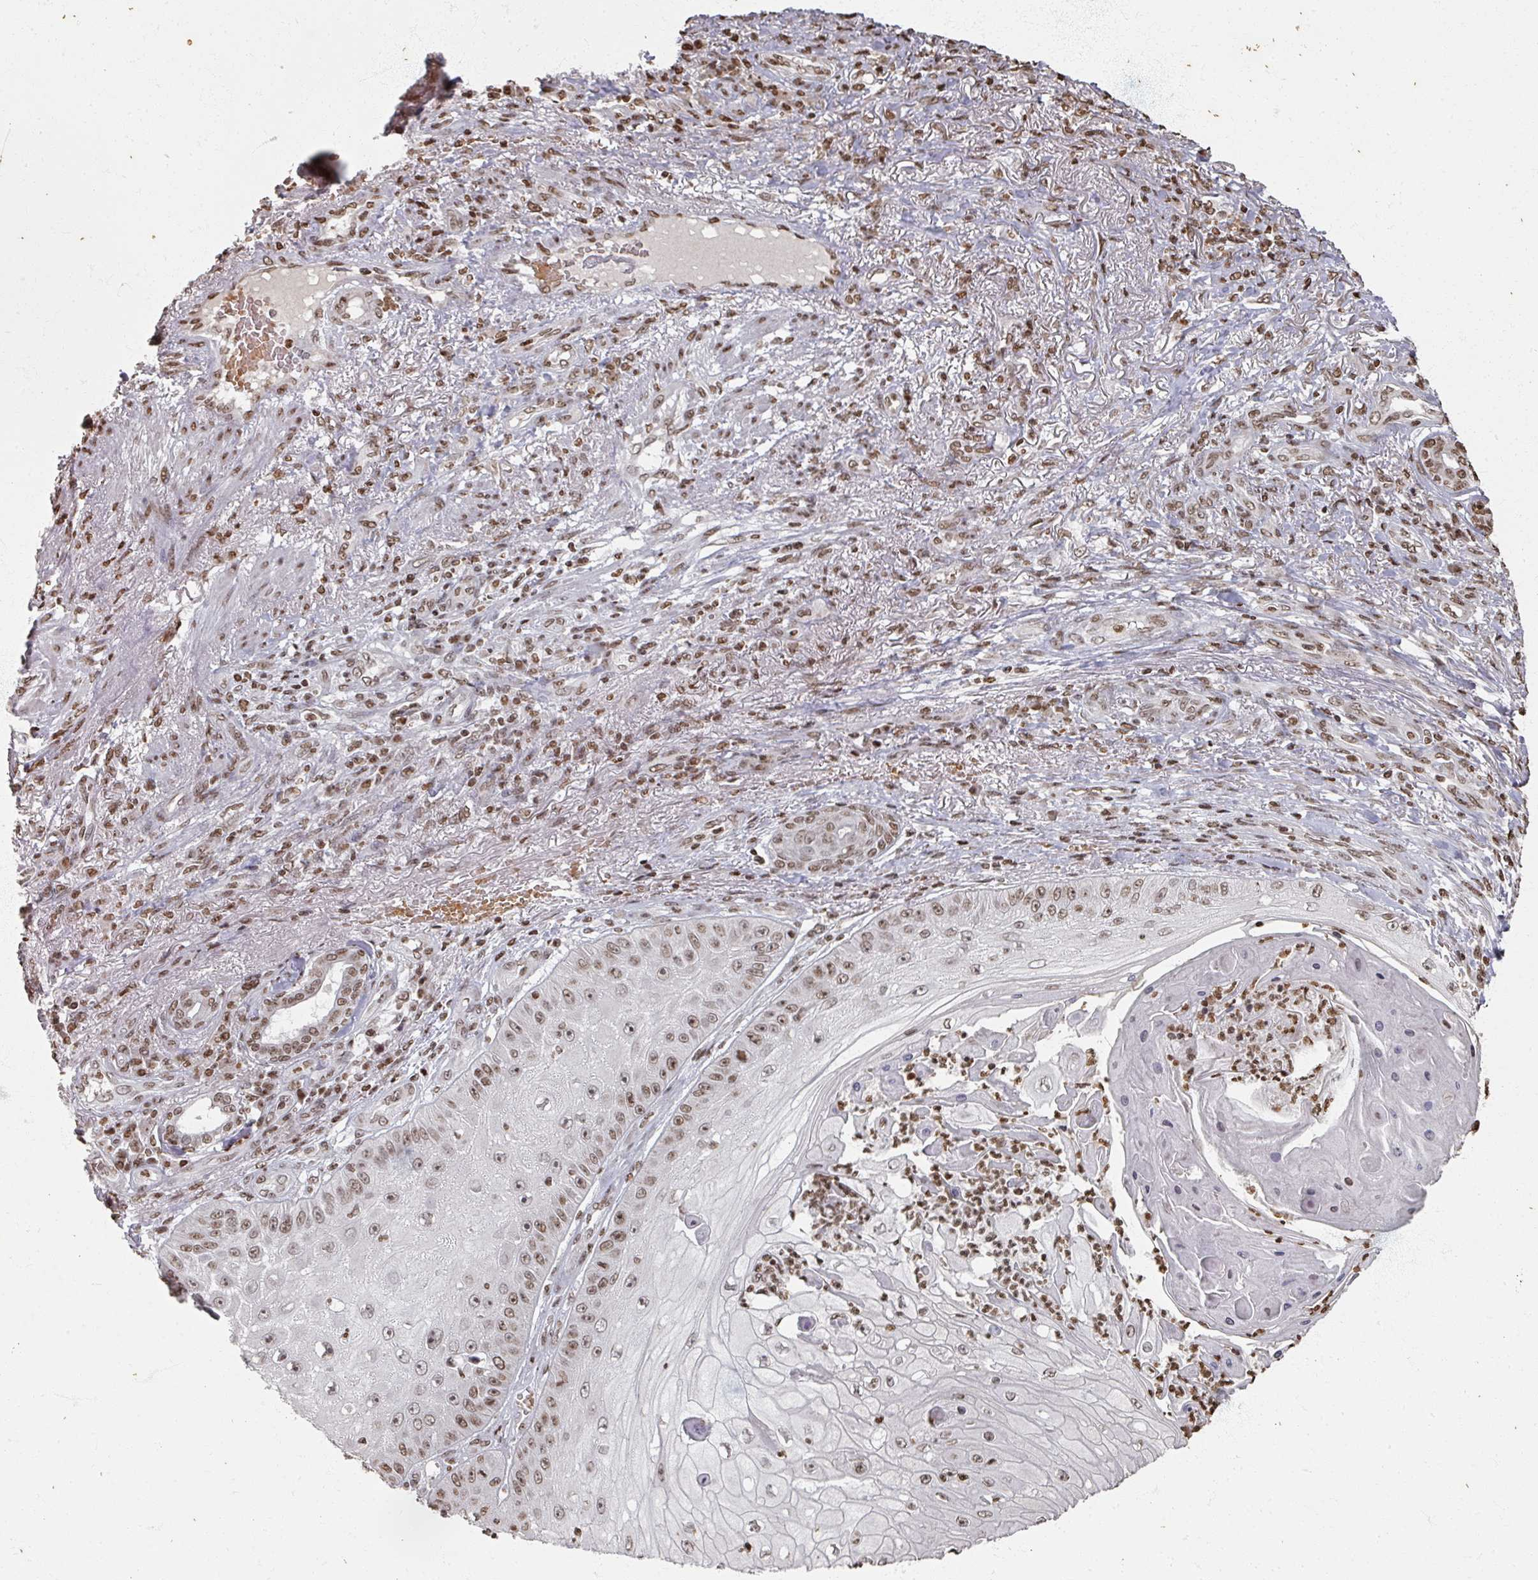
{"staining": {"intensity": "moderate", "quantity": ">75%", "location": "nuclear"}, "tissue": "skin cancer", "cell_type": "Tumor cells", "image_type": "cancer", "snomed": [{"axis": "morphology", "description": "Squamous cell carcinoma, NOS"}, {"axis": "topography", "description": "Skin"}], "caption": "Tumor cells reveal moderate nuclear staining in about >75% of cells in skin cancer. (DAB (3,3'-diaminobenzidine) IHC with brightfield microscopy, high magnification).", "gene": "DCUN1D5", "patient": {"sex": "male", "age": 70}}